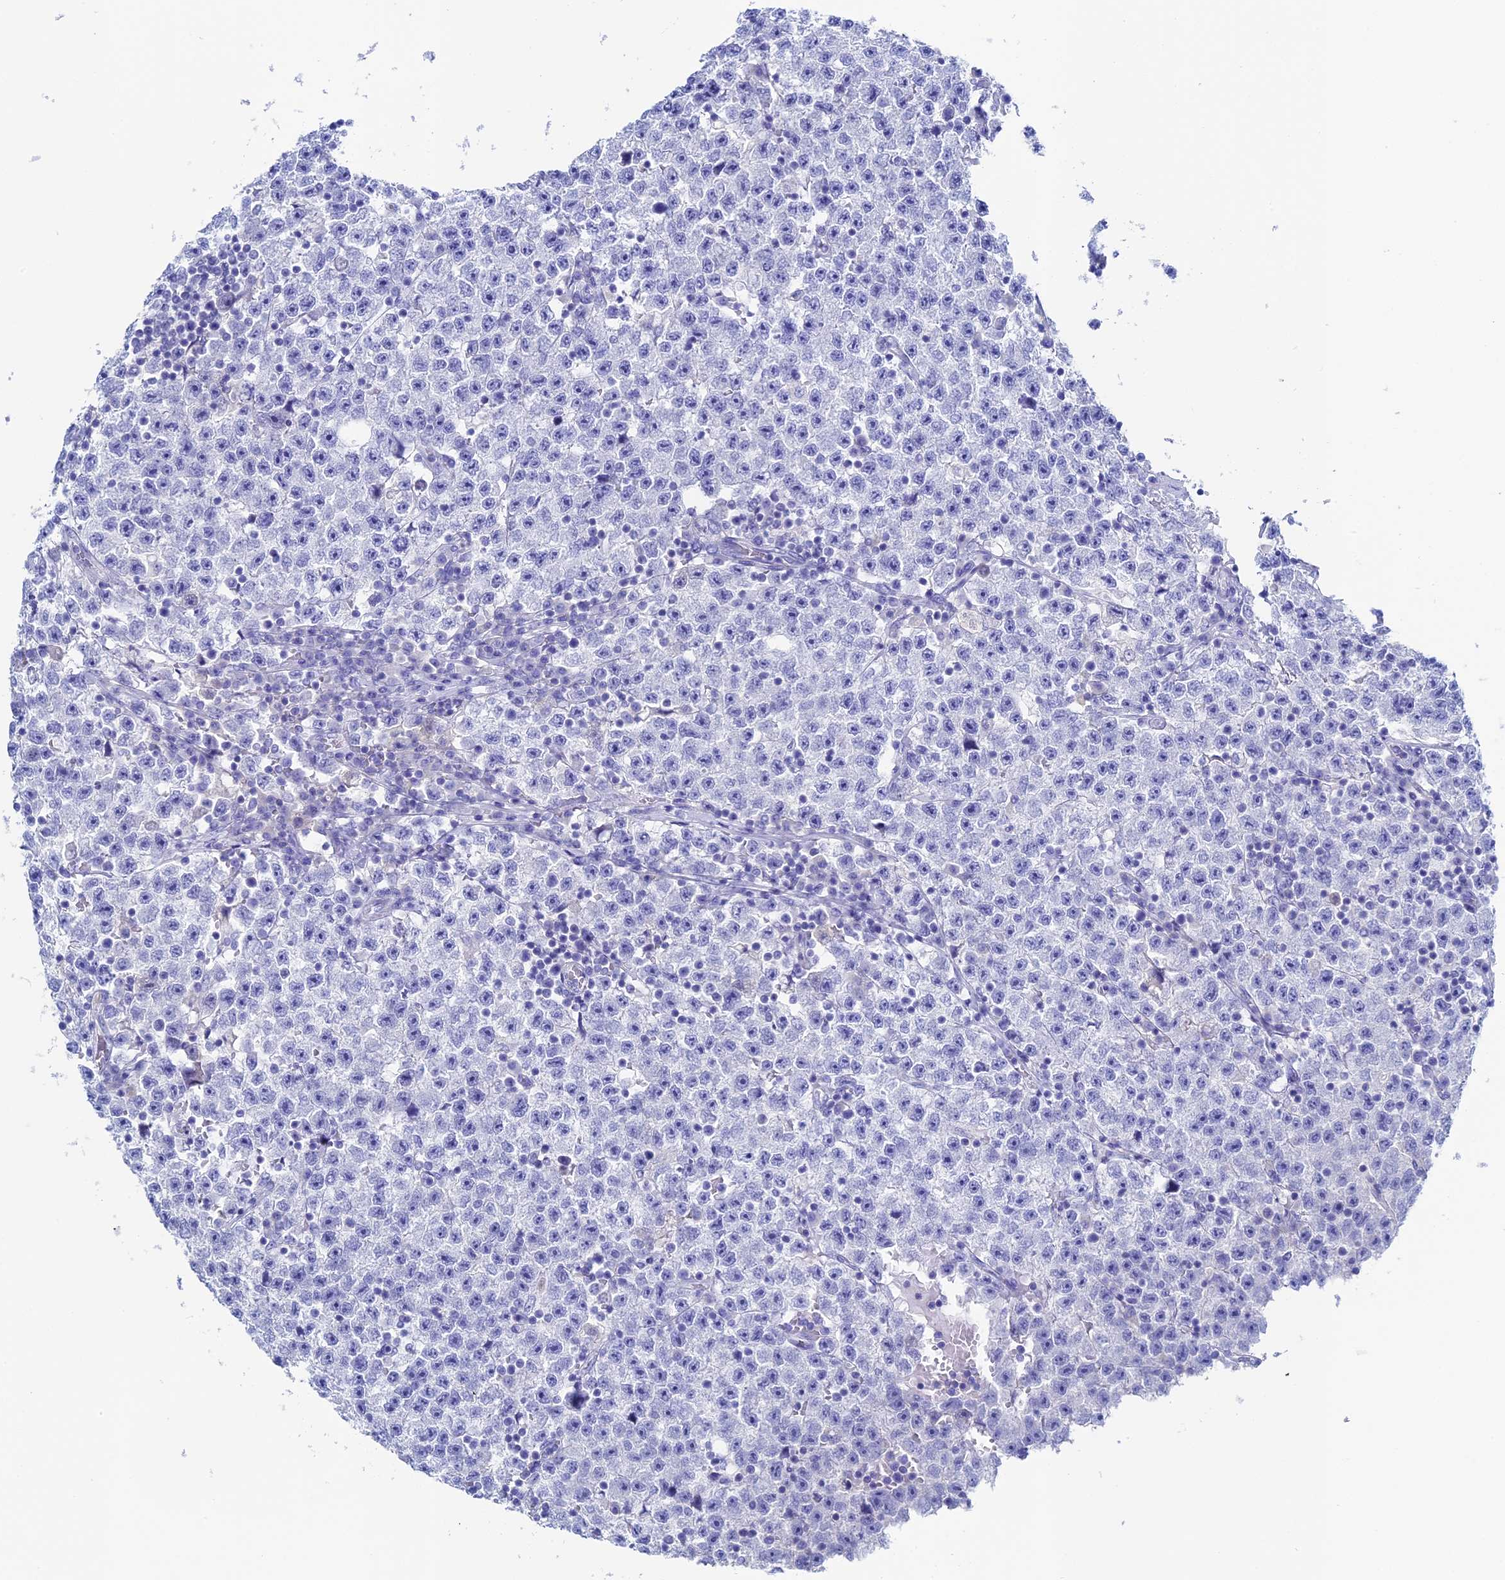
{"staining": {"intensity": "negative", "quantity": "none", "location": "none"}, "tissue": "testis cancer", "cell_type": "Tumor cells", "image_type": "cancer", "snomed": [{"axis": "morphology", "description": "Seminoma, NOS"}, {"axis": "topography", "description": "Testis"}], "caption": "The IHC image has no significant expression in tumor cells of testis seminoma tissue.", "gene": "UNC119", "patient": {"sex": "male", "age": 22}}